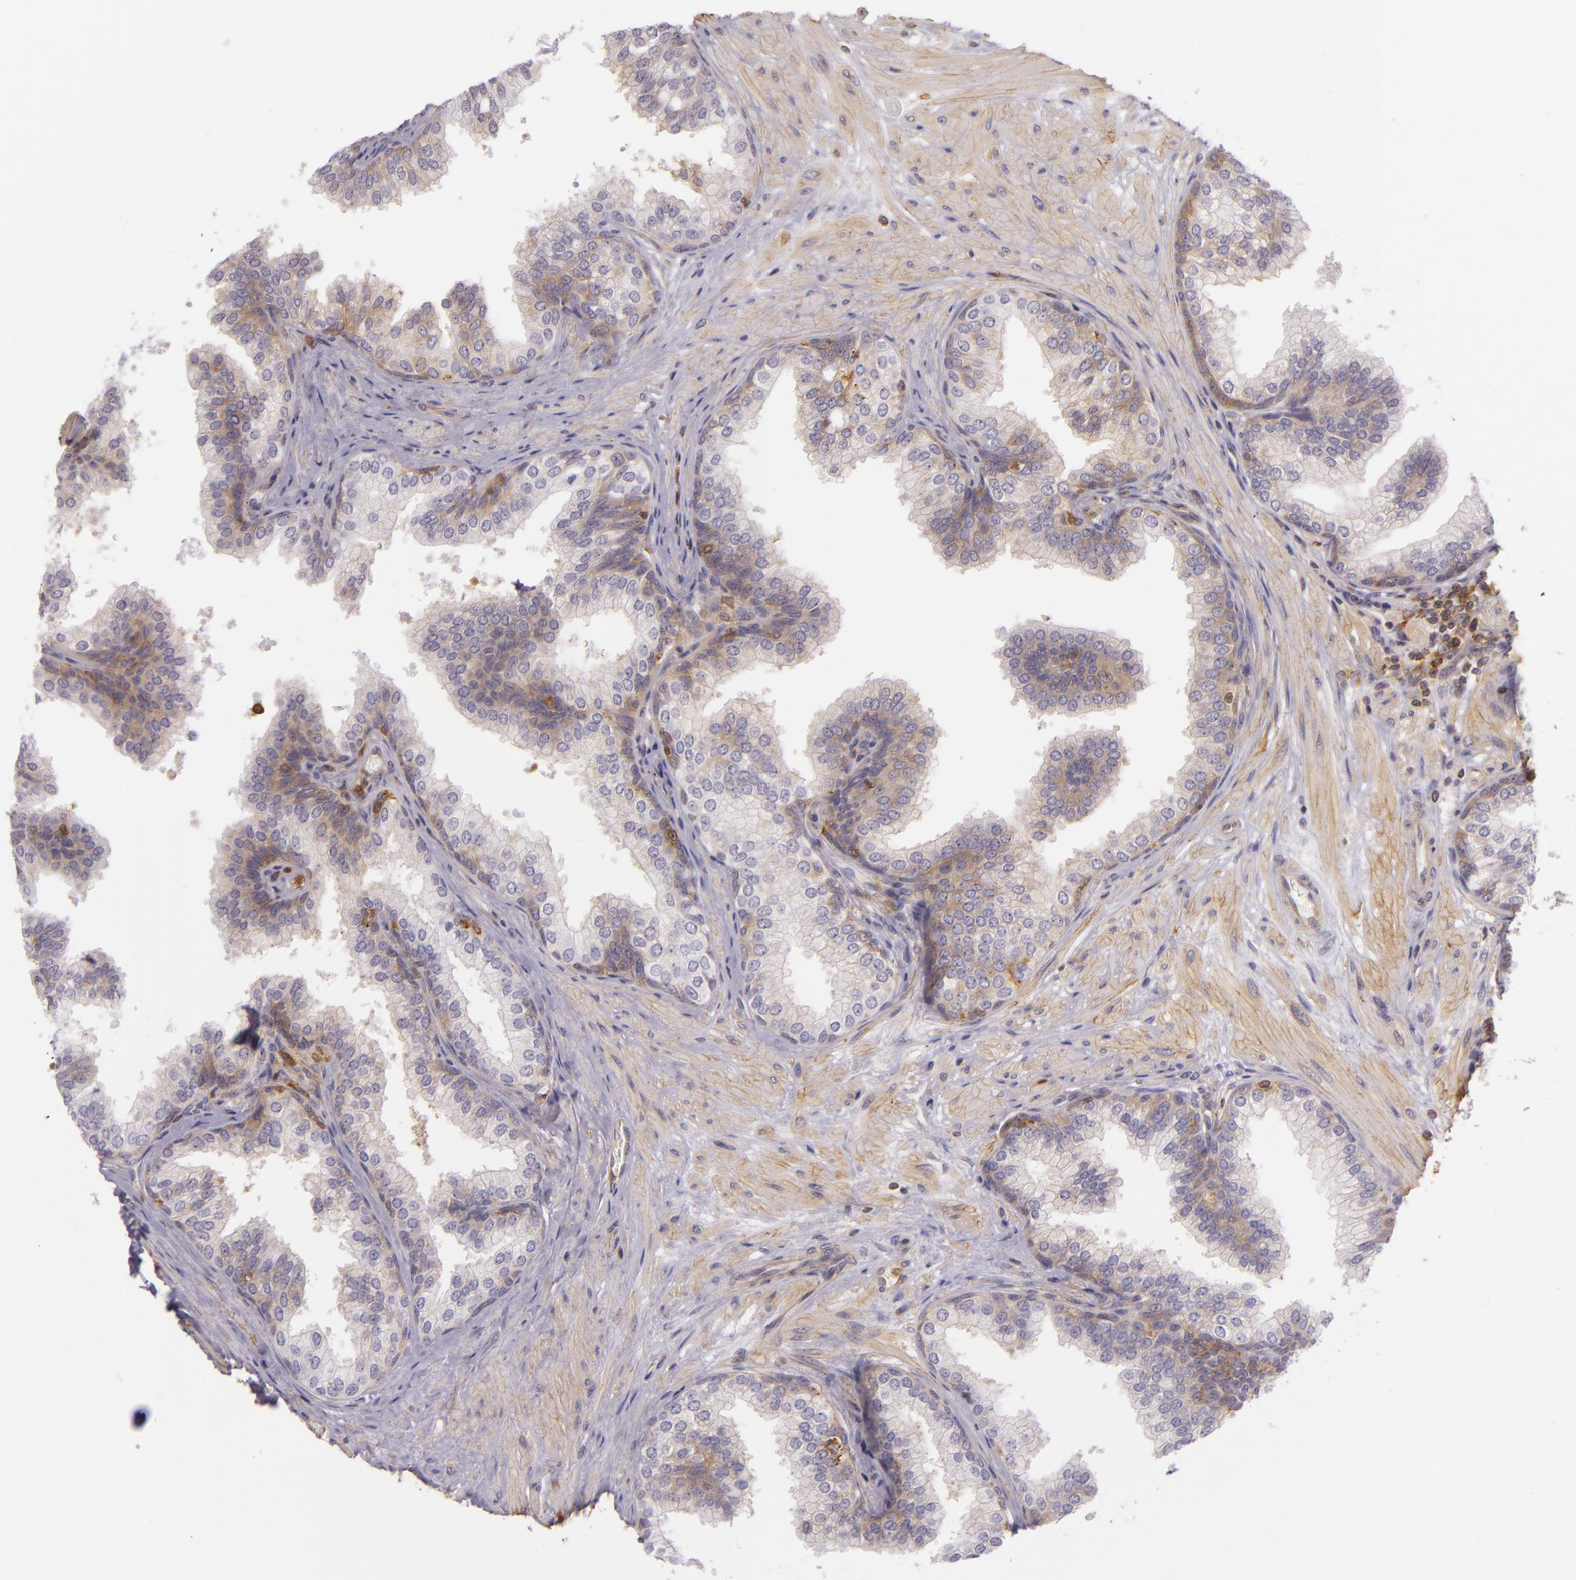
{"staining": {"intensity": "moderate", "quantity": ">75%", "location": "cytoplasmic/membranous"}, "tissue": "prostate", "cell_type": "Glandular cells", "image_type": "normal", "snomed": [{"axis": "morphology", "description": "Normal tissue, NOS"}, {"axis": "topography", "description": "Prostate"}], "caption": "High-power microscopy captured an immunohistochemistry micrograph of unremarkable prostate, revealing moderate cytoplasmic/membranous expression in about >75% of glandular cells.", "gene": "TLN1", "patient": {"sex": "male", "age": 60}}